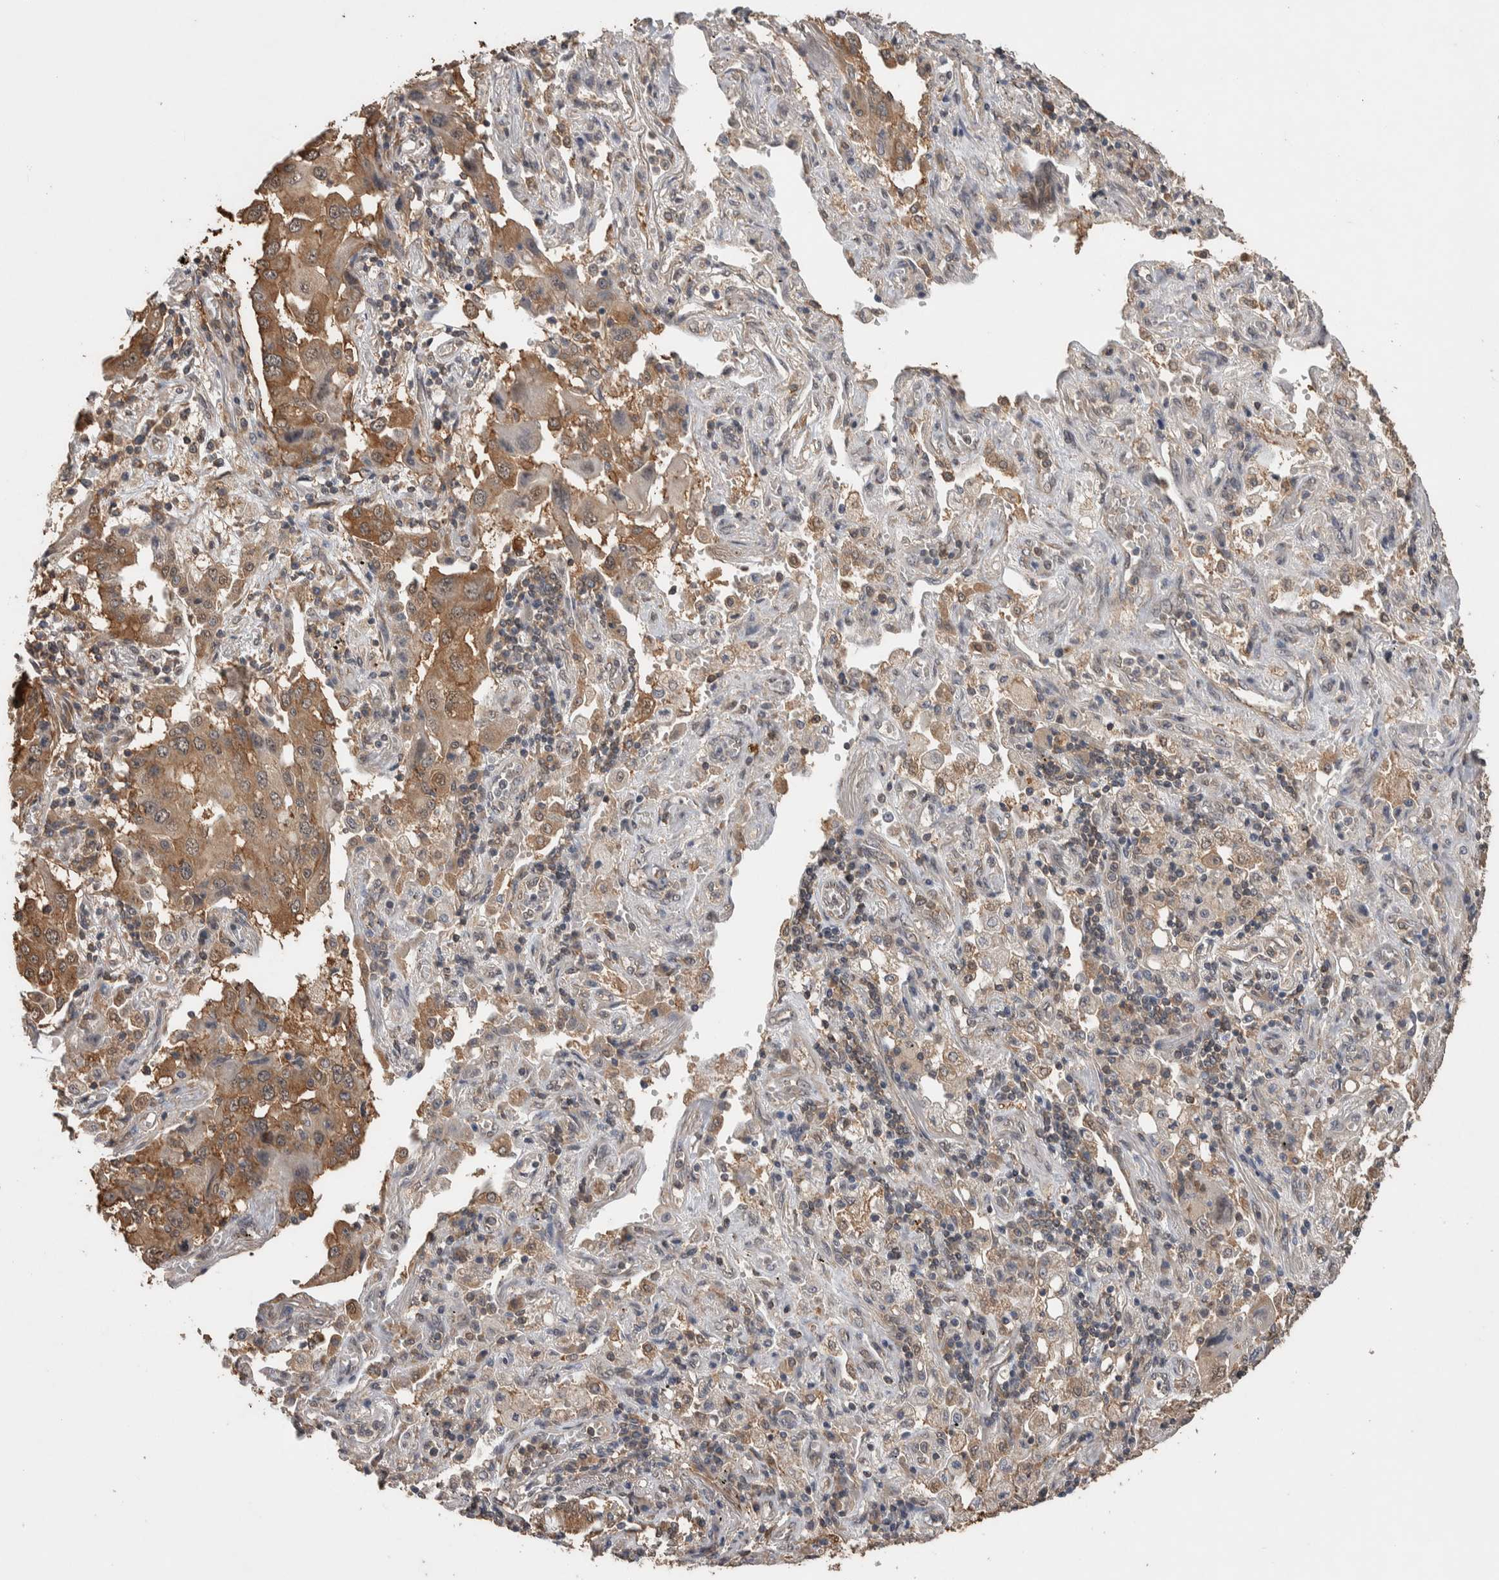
{"staining": {"intensity": "moderate", "quantity": ">75%", "location": "cytoplasmic/membranous"}, "tissue": "lung cancer", "cell_type": "Tumor cells", "image_type": "cancer", "snomed": [{"axis": "morphology", "description": "Adenocarcinoma, NOS"}, {"axis": "topography", "description": "Lung"}], "caption": "Immunohistochemical staining of human lung cancer (adenocarcinoma) reveals moderate cytoplasmic/membranous protein positivity in about >75% of tumor cells.", "gene": "DVL2", "patient": {"sex": "female", "age": 65}}